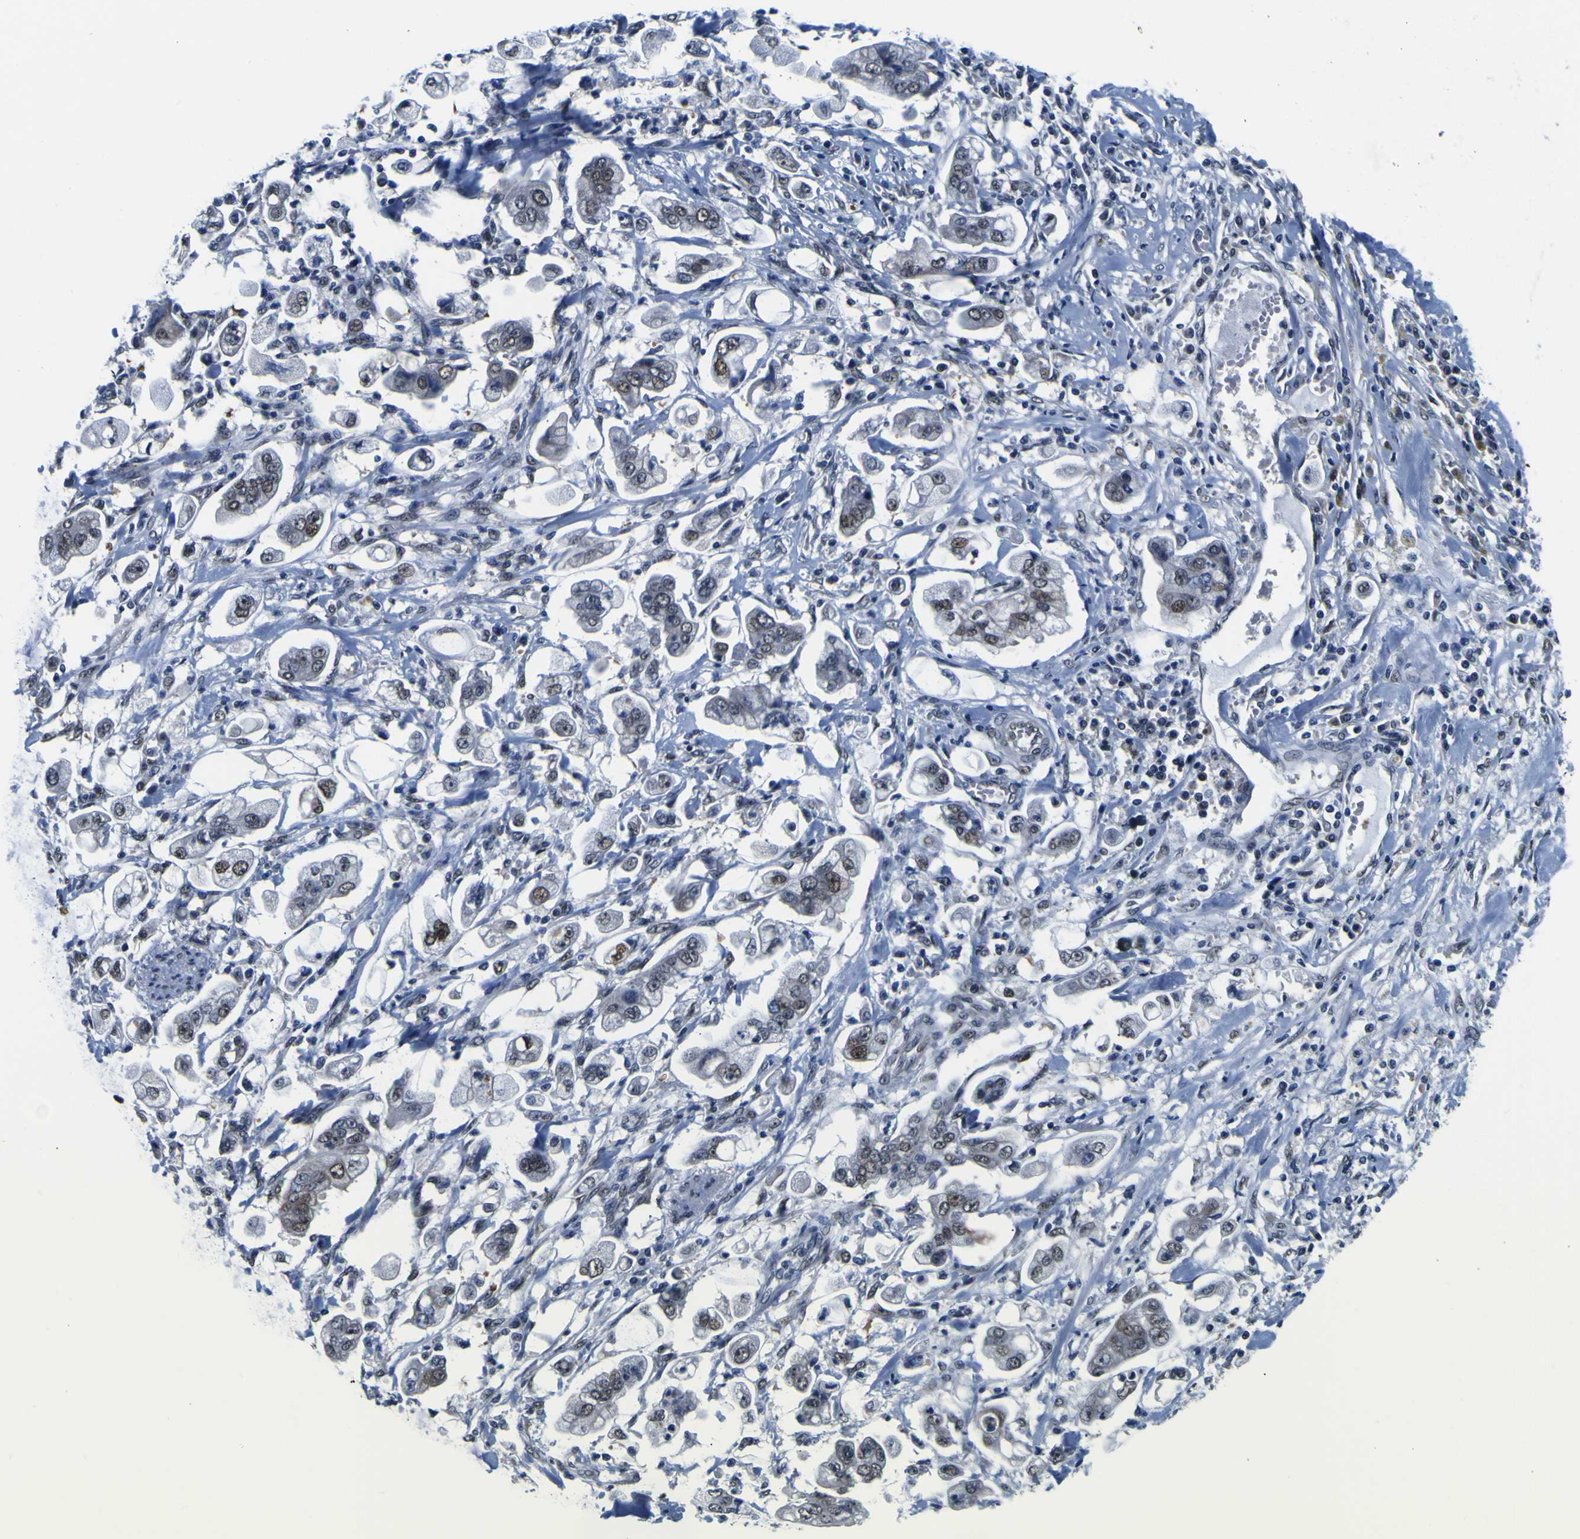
{"staining": {"intensity": "weak", "quantity": "<25%", "location": "nuclear"}, "tissue": "stomach cancer", "cell_type": "Tumor cells", "image_type": "cancer", "snomed": [{"axis": "morphology", "description": "Adenocarcinoma, NOS"}, {"axis": "topography", "description": "Stomach"}], "caption": "Immunohistochemistry image of human stomach cancer stained for a protein (brown), which exhibits no positivity in tumor cells.", "gene": "CUL4B", "patient": {"sex": "male", "age": 62}}